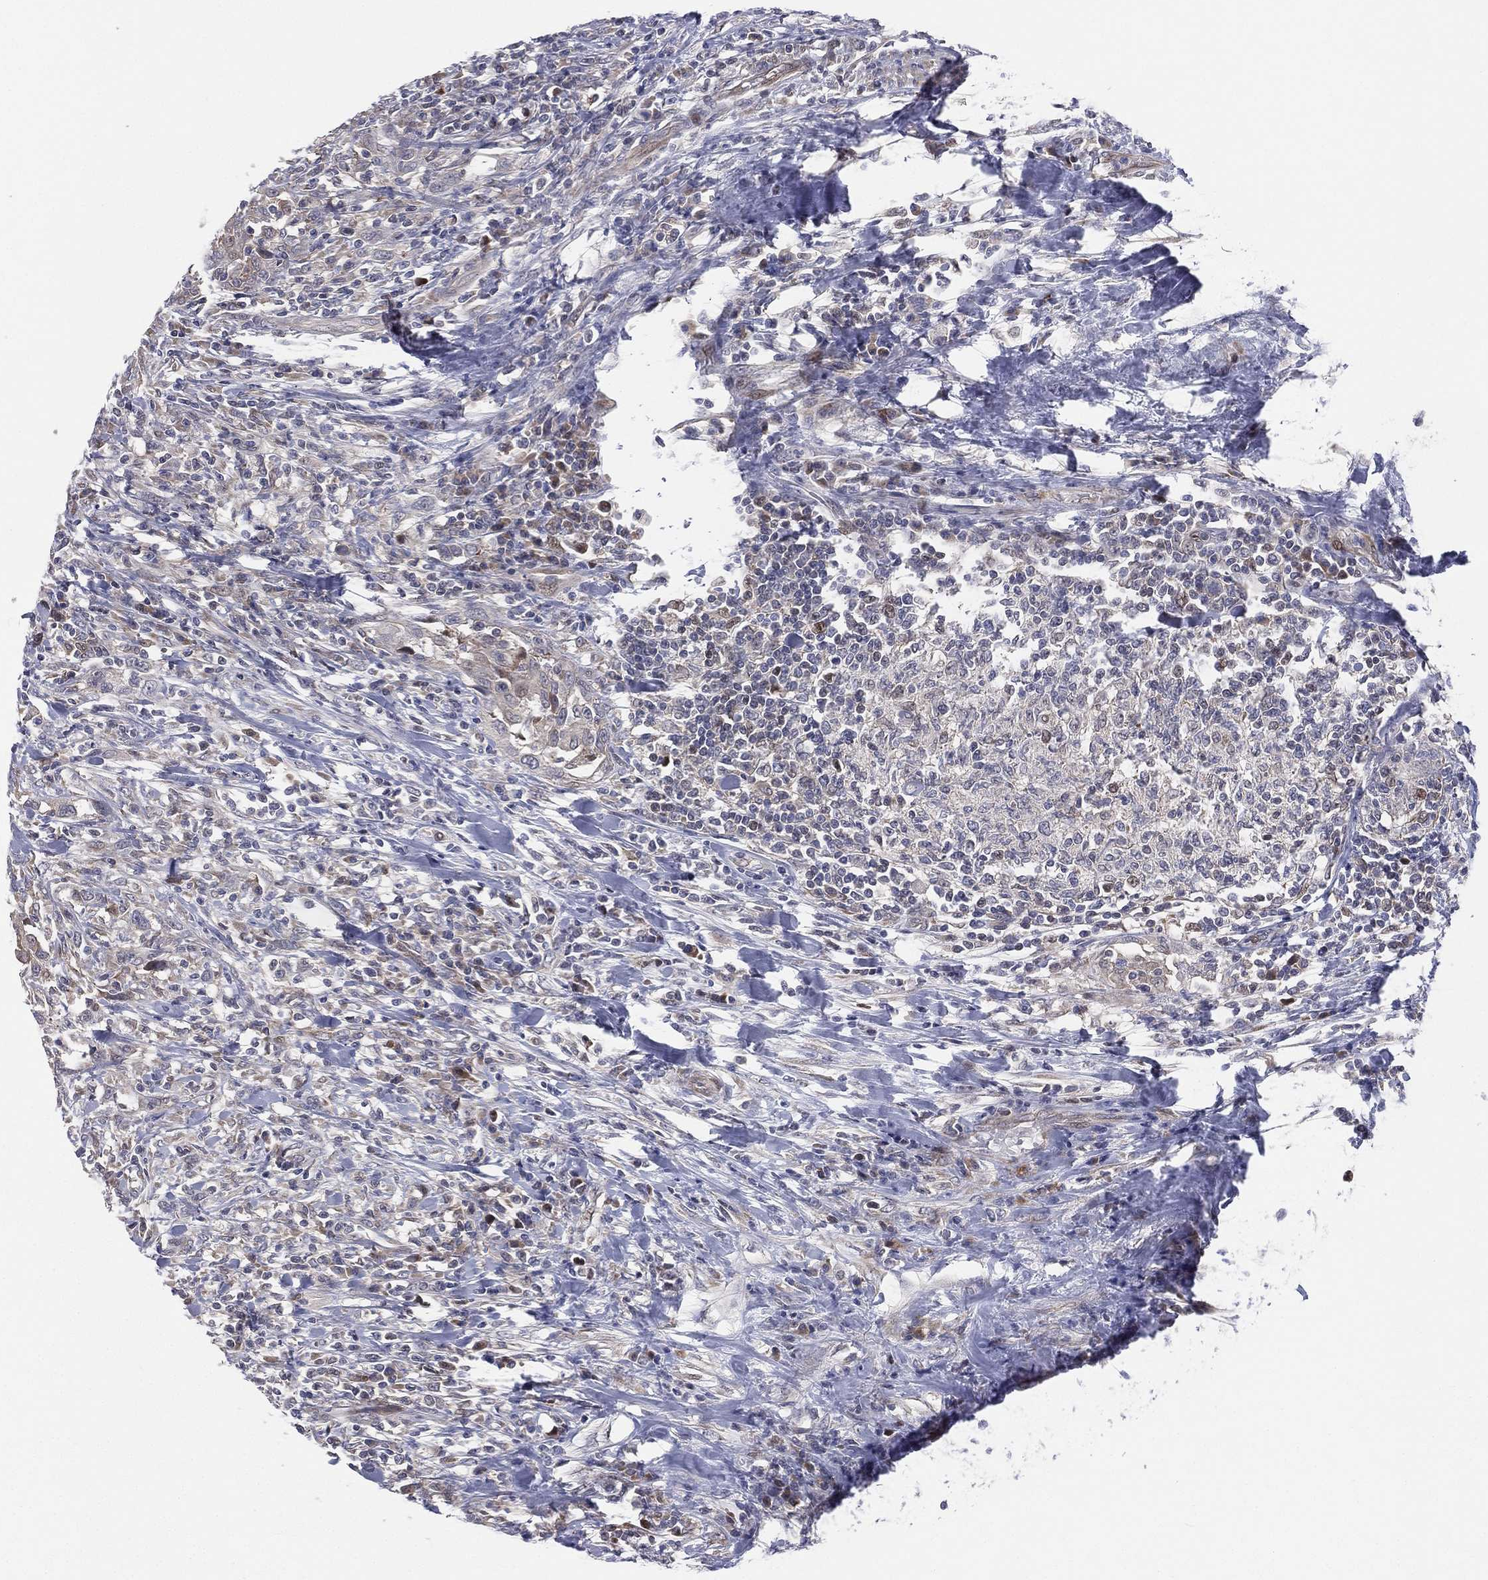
{"staining": {"intensity": "weak", "quantity": "<25%", "location": "cytoplasmic/membranous"}, "tissue": "urothelial cancer", "cell_type": "Tumor cells", "image_type": "cancer", "snomed": [{"axis": "morphology", "description": "Urothelial carcinoma, NOS"}, {"axis": "morphology", "description": "Urothelial carcinoma, High grade"}, {"axis": "topography", "description": "Urinary bladder"}], "caption": "Immunohistochemistry image of neoplastic tissue: transitional cell carcinoma stained with DAB (3,3'-diaminobenzidine) shows no significant protein expression in tumor cells.", "gene": "UTP14A", "patient": {"sex": "female", "age": 64}}